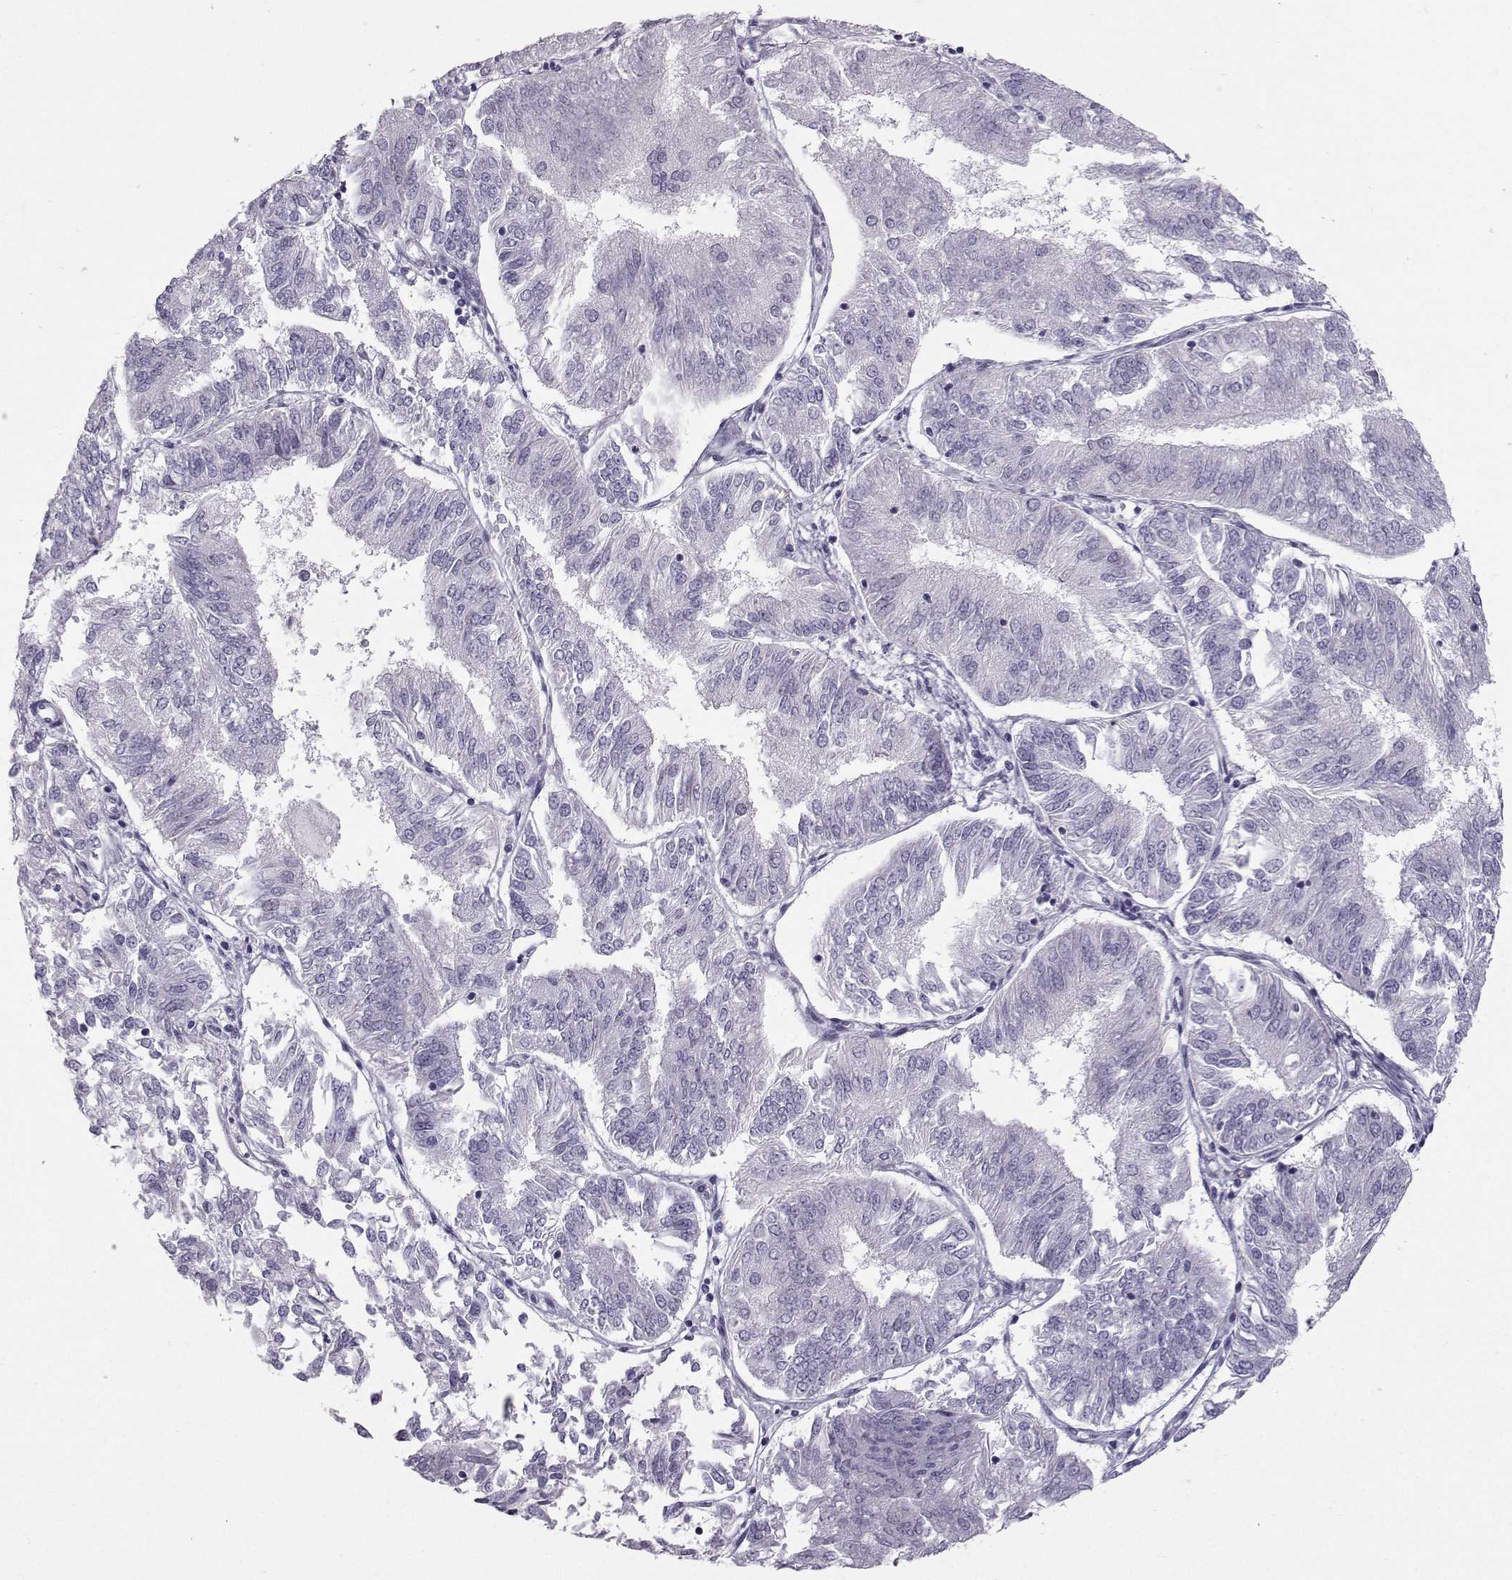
{"staining": {"intensity": "negative", "quantity": "none", "location": "none"}, "tissue": "endometrial cancer", "cell_type": "Tumor cells", "image_type": "cancer", "snomed": [{"axis": "morphology", "description": "Adenocarcinoma, NOS"}, {"axis": "topography", "description": "Endometrium"}], "caption": "The IHC image has no significant positivity in tumor cells of endometrial cancer tissue. Brightfield microscopy of immunohistochemistry stained with DAB (3,3'-diaminobenzidine) (brown) and hematoxylin (blue), captured at high magnification.", "gene": "DMRT3", "patient": {"sex": "female", "age": 58}}